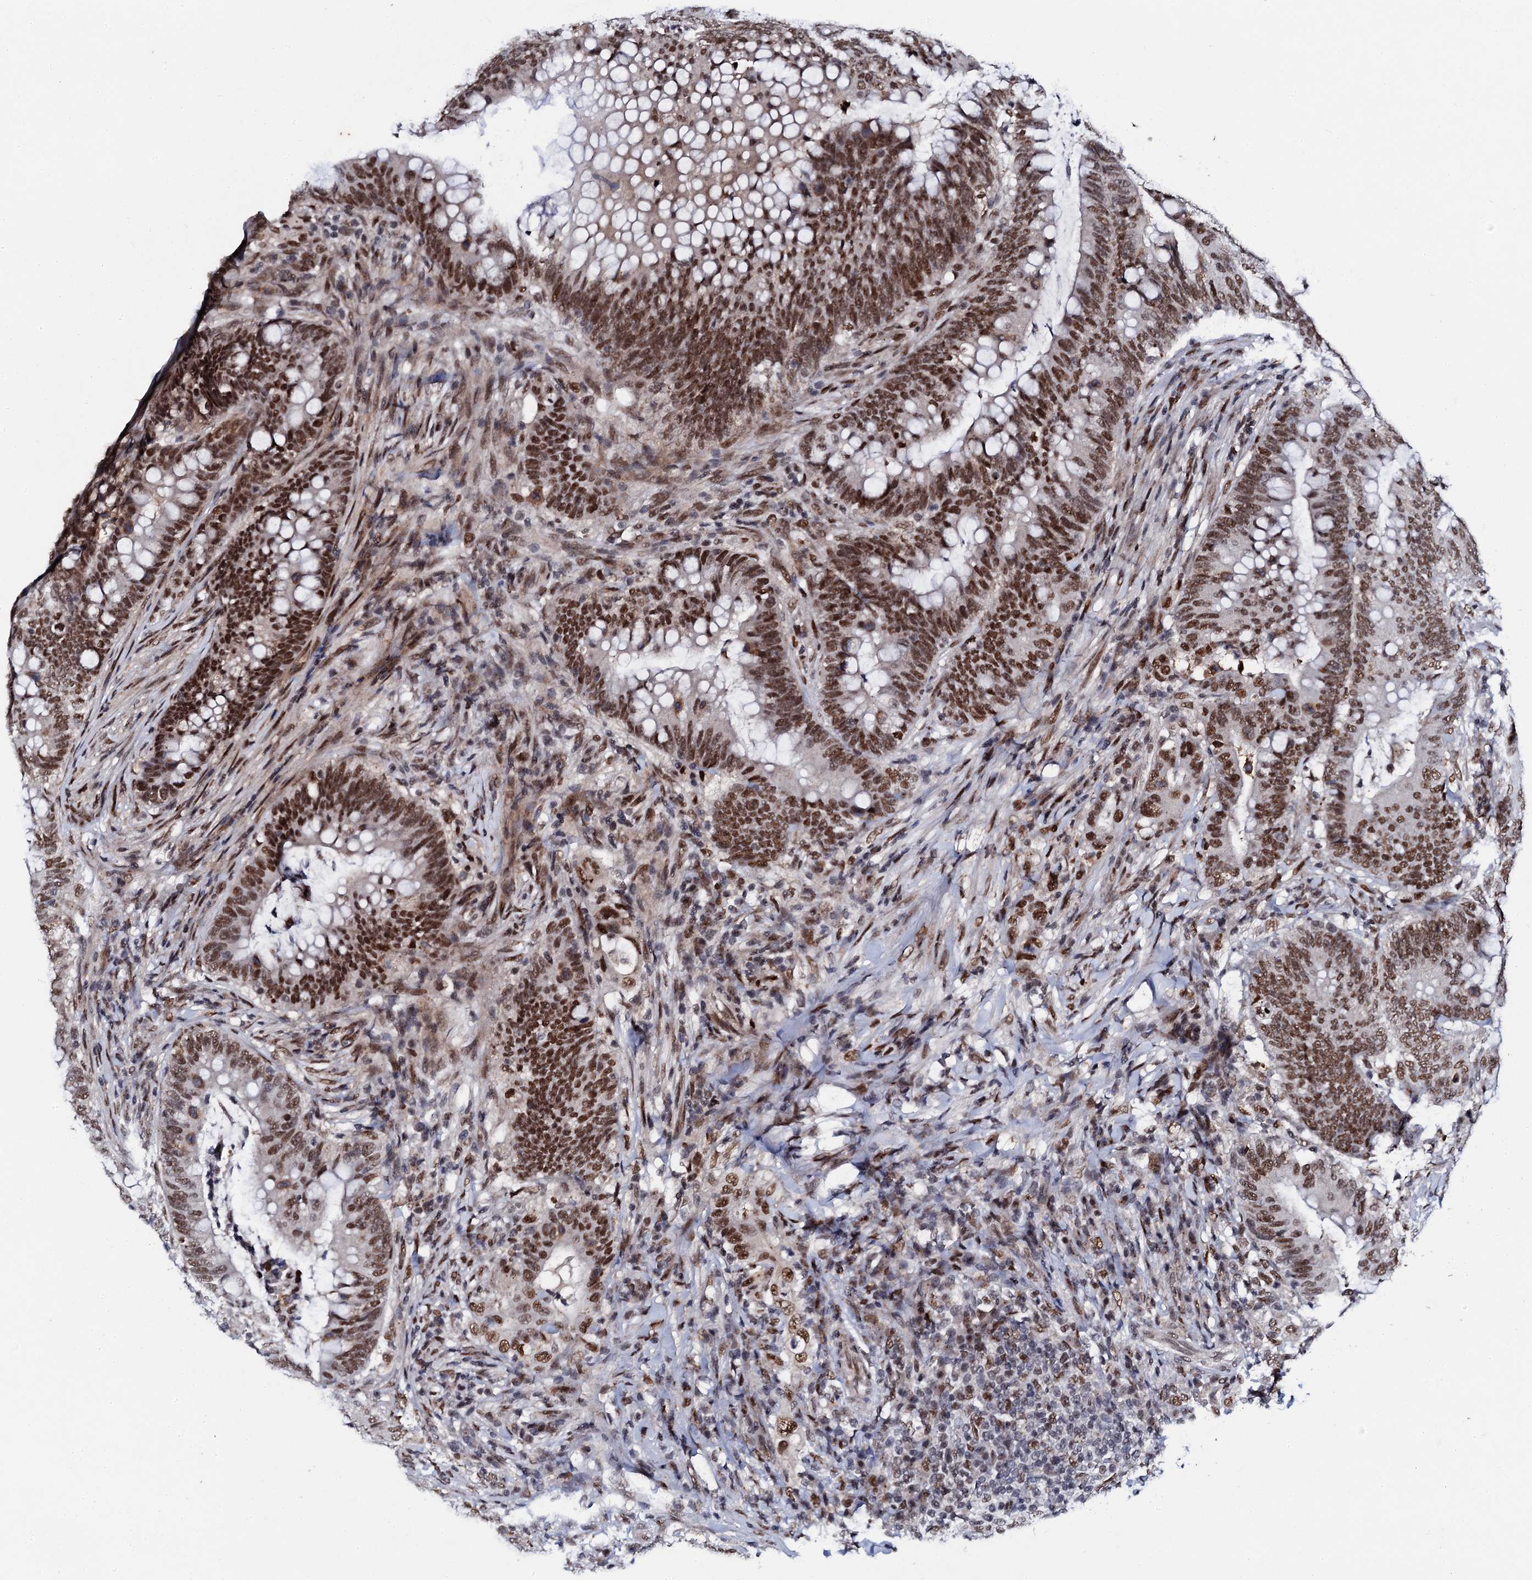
{"staining": {"intensity": "strong", "quantity": ">75%", "location": "nuclear"}, "tissue": "colorectal cancer", "cell_type": "Tumor cells", "image_type": "cancer", "snomed": [{"axis": "morphology", "description": "Adenocarcinoma, NOS"}, {"axis": "topography", "description": "Colon"}], "caption": "Adenocarcinoma (colorectal) stained with a protein marker exhibits strong staining in tumor cells.", "gene": "CSTF3", "patient": {"sex": "female", "age": 66}}